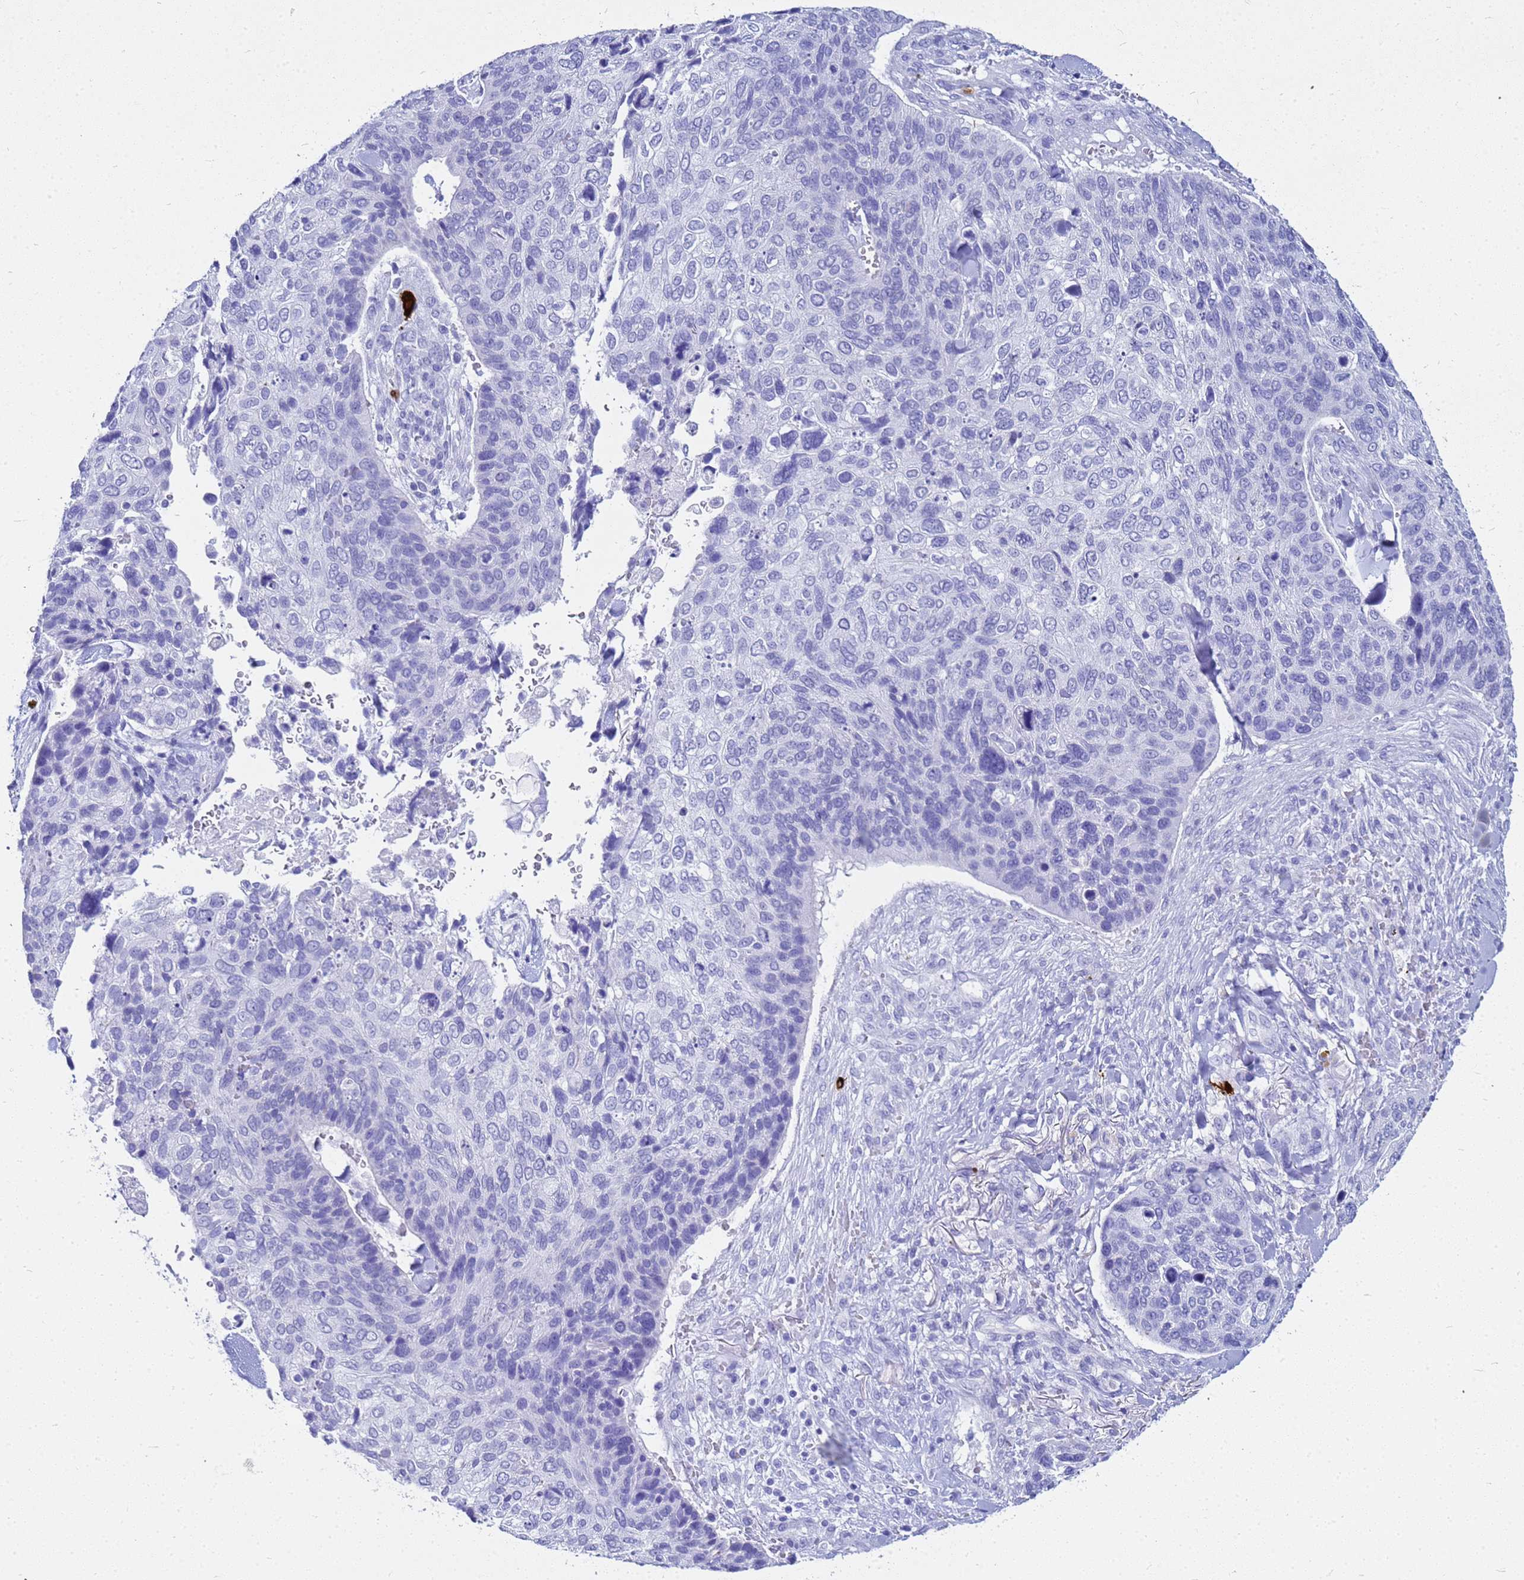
{"staining": {"intensity": "negative", "quantity": "none", "location": "none"}, "tissue": "skin cancer", "cell_type": "Tumor cells", "image_type": "cancer", "snomed": [{"axis": "morphology", "description": "Basal cell carcinoma"}, {"axis": "topography", "description": "Skin"}], "caption": "A high-resolution photomicrograph shows immunohistochemistry staining of basal cell carcinoma (skin), which displays no significant expression in tumor cells.", "gene": "CKB", "patient": {"sex": "female", "age": 74}}